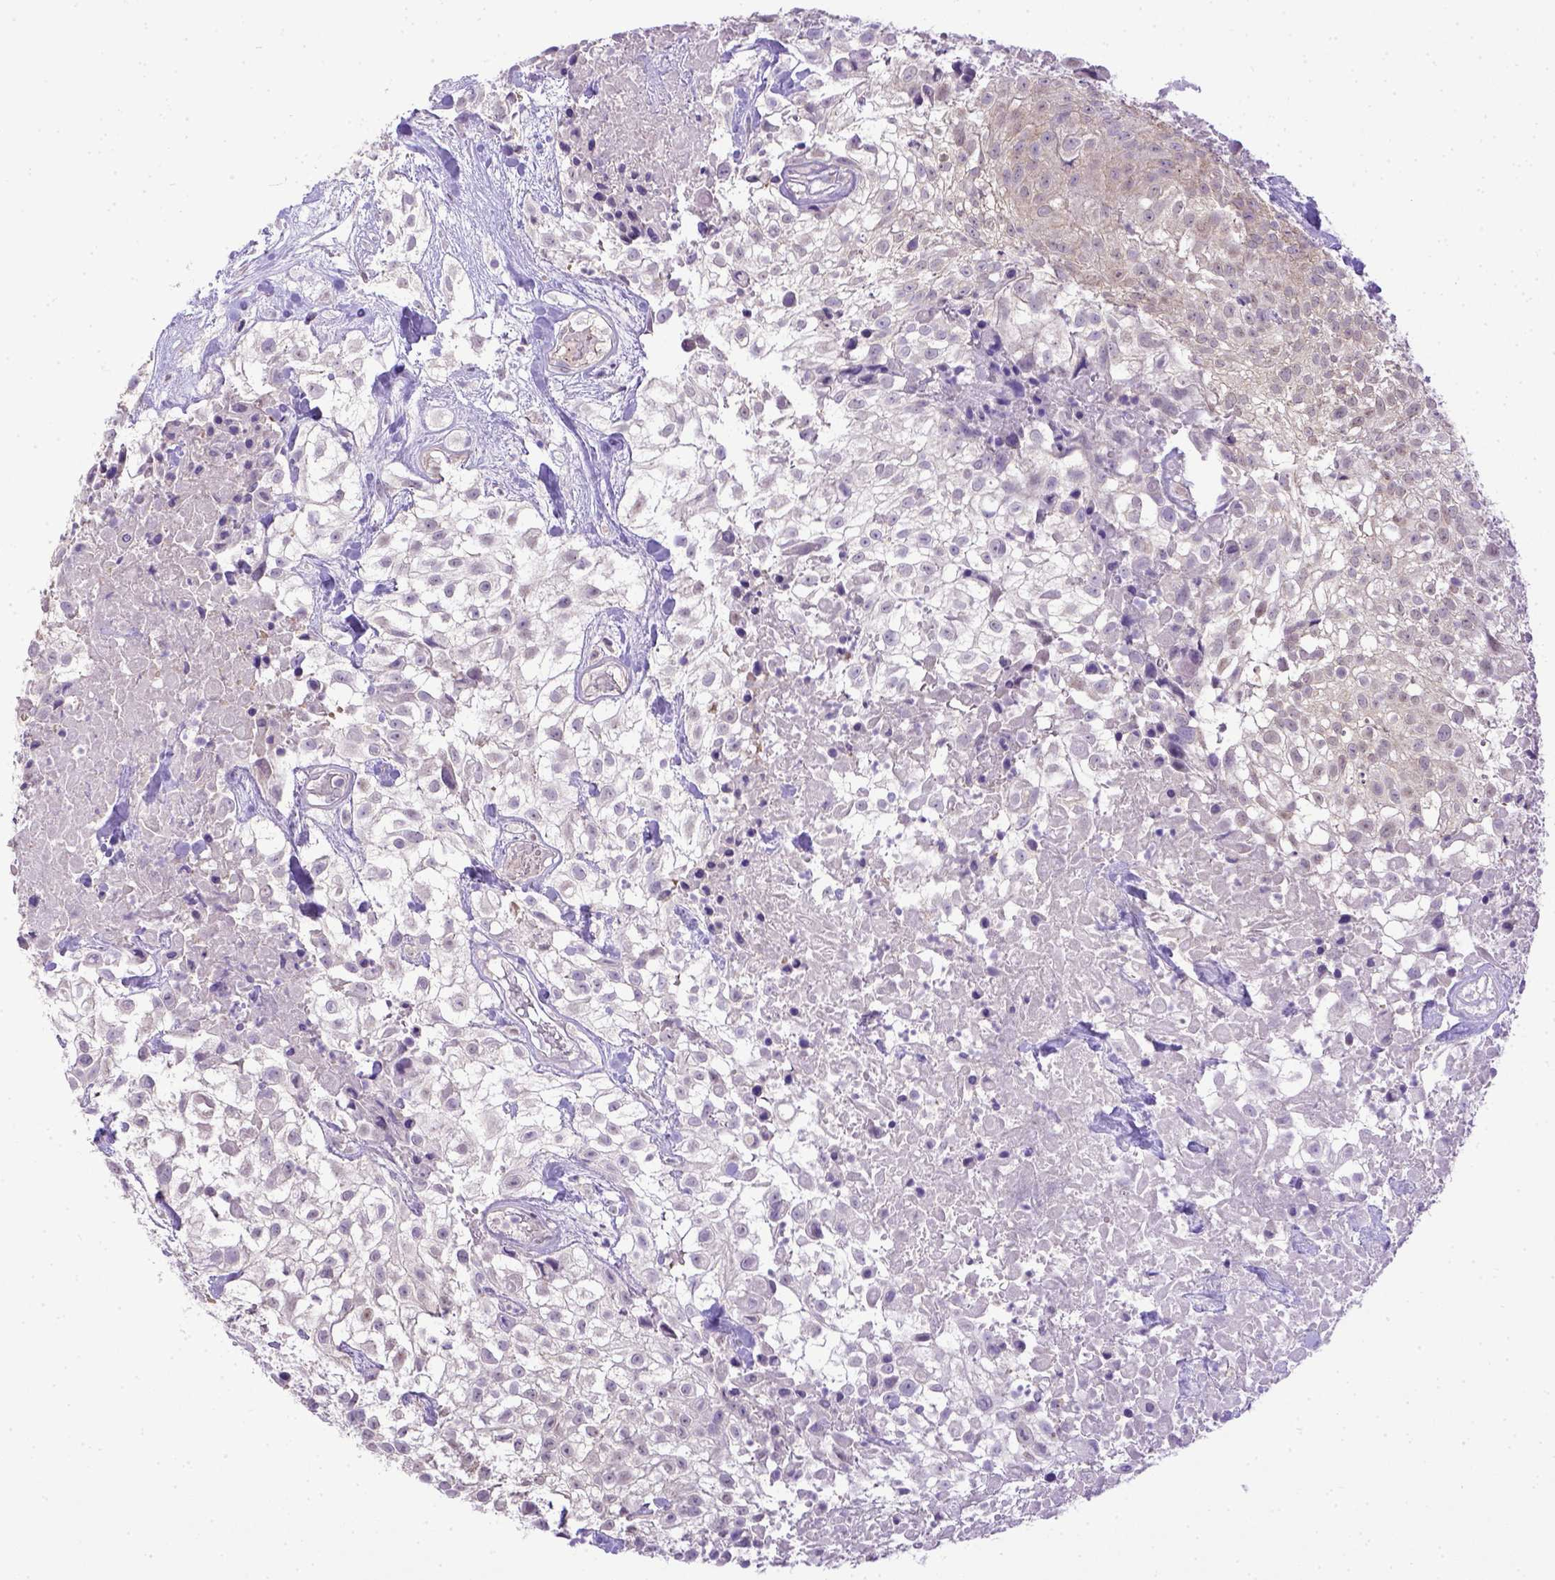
{"staining": {"intensity": "negative", "quantity": "none", "location": "none"}, "tissue": "urothelial cancer", "cell_type": "Tumor cells", "image_type": "cancer", "snomed": [{"axis": "morphology", "description": "Urothelial carcinoma, High grade"}, {"axis": "topography", "description": "Urinary bladder"}], "caption": "DAB immunohistochemical staining of urothelial carcinoma (high-grade) reveals no significant expression in tumor cells.", "gene": "BTN1A1", "patient": {"sex": "male", "age": 56}}